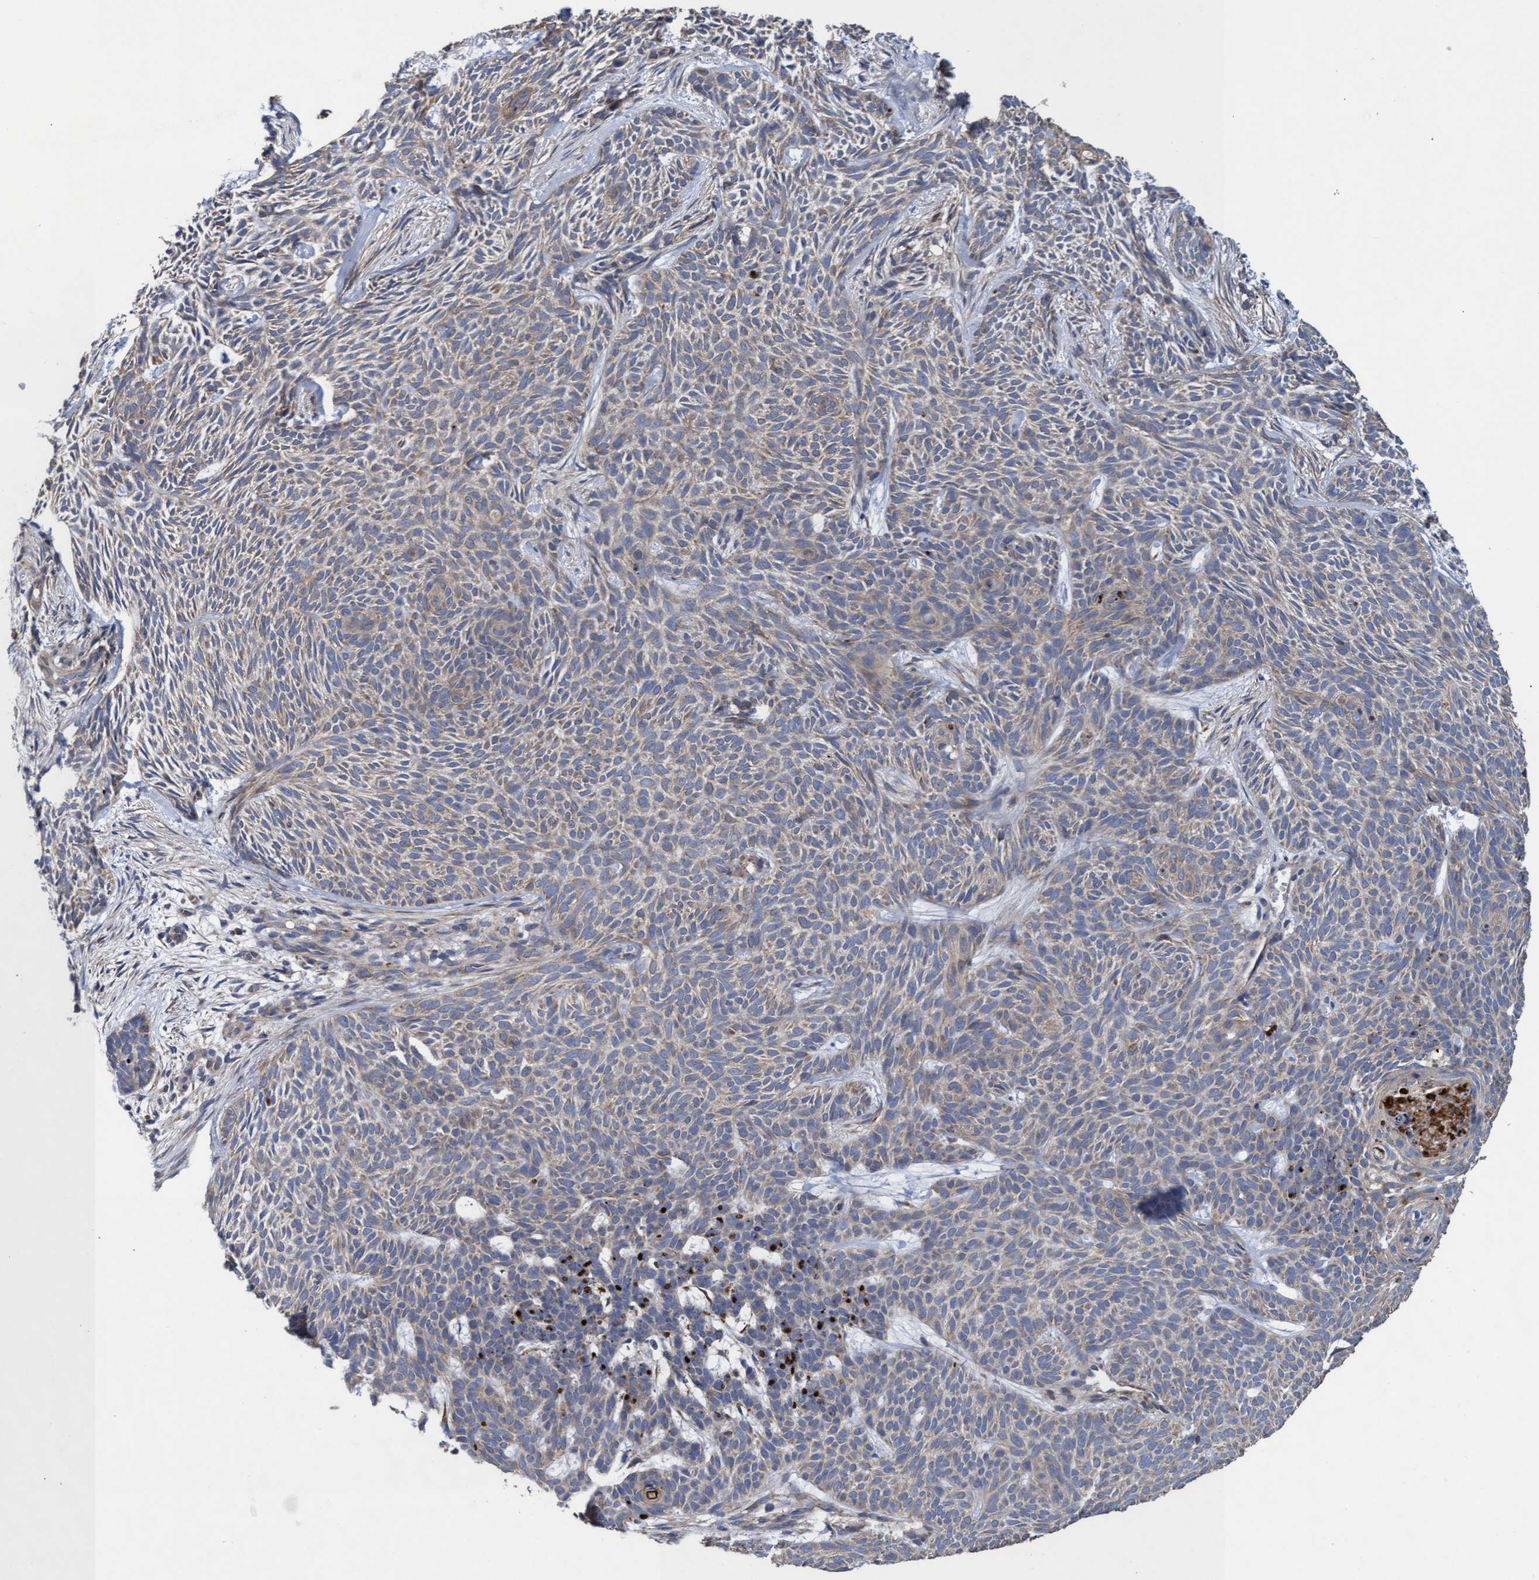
{"staining": {"intensity": "weak", "quantity": "25%-75%", "location": "cytoplasmic/membranous"}, "tissue": "skin cancer", "cell_type": "Tumor cells", "image_type": "cancer", "snomed": [{"axis": "morphology", "description": "Basal cell carcinoma"}, {"axis": "topography", "description": "Skin"}], "caption": "The micrograph displays immunohistochemical staining of basal cell carcinoma (skin). There is weak cytoplasmic/membranous staining is appreciated in approximately 25%-75% of tumor cells.", "gene": "MRPL38", "patient": {"sex": "female", "age": 59}}